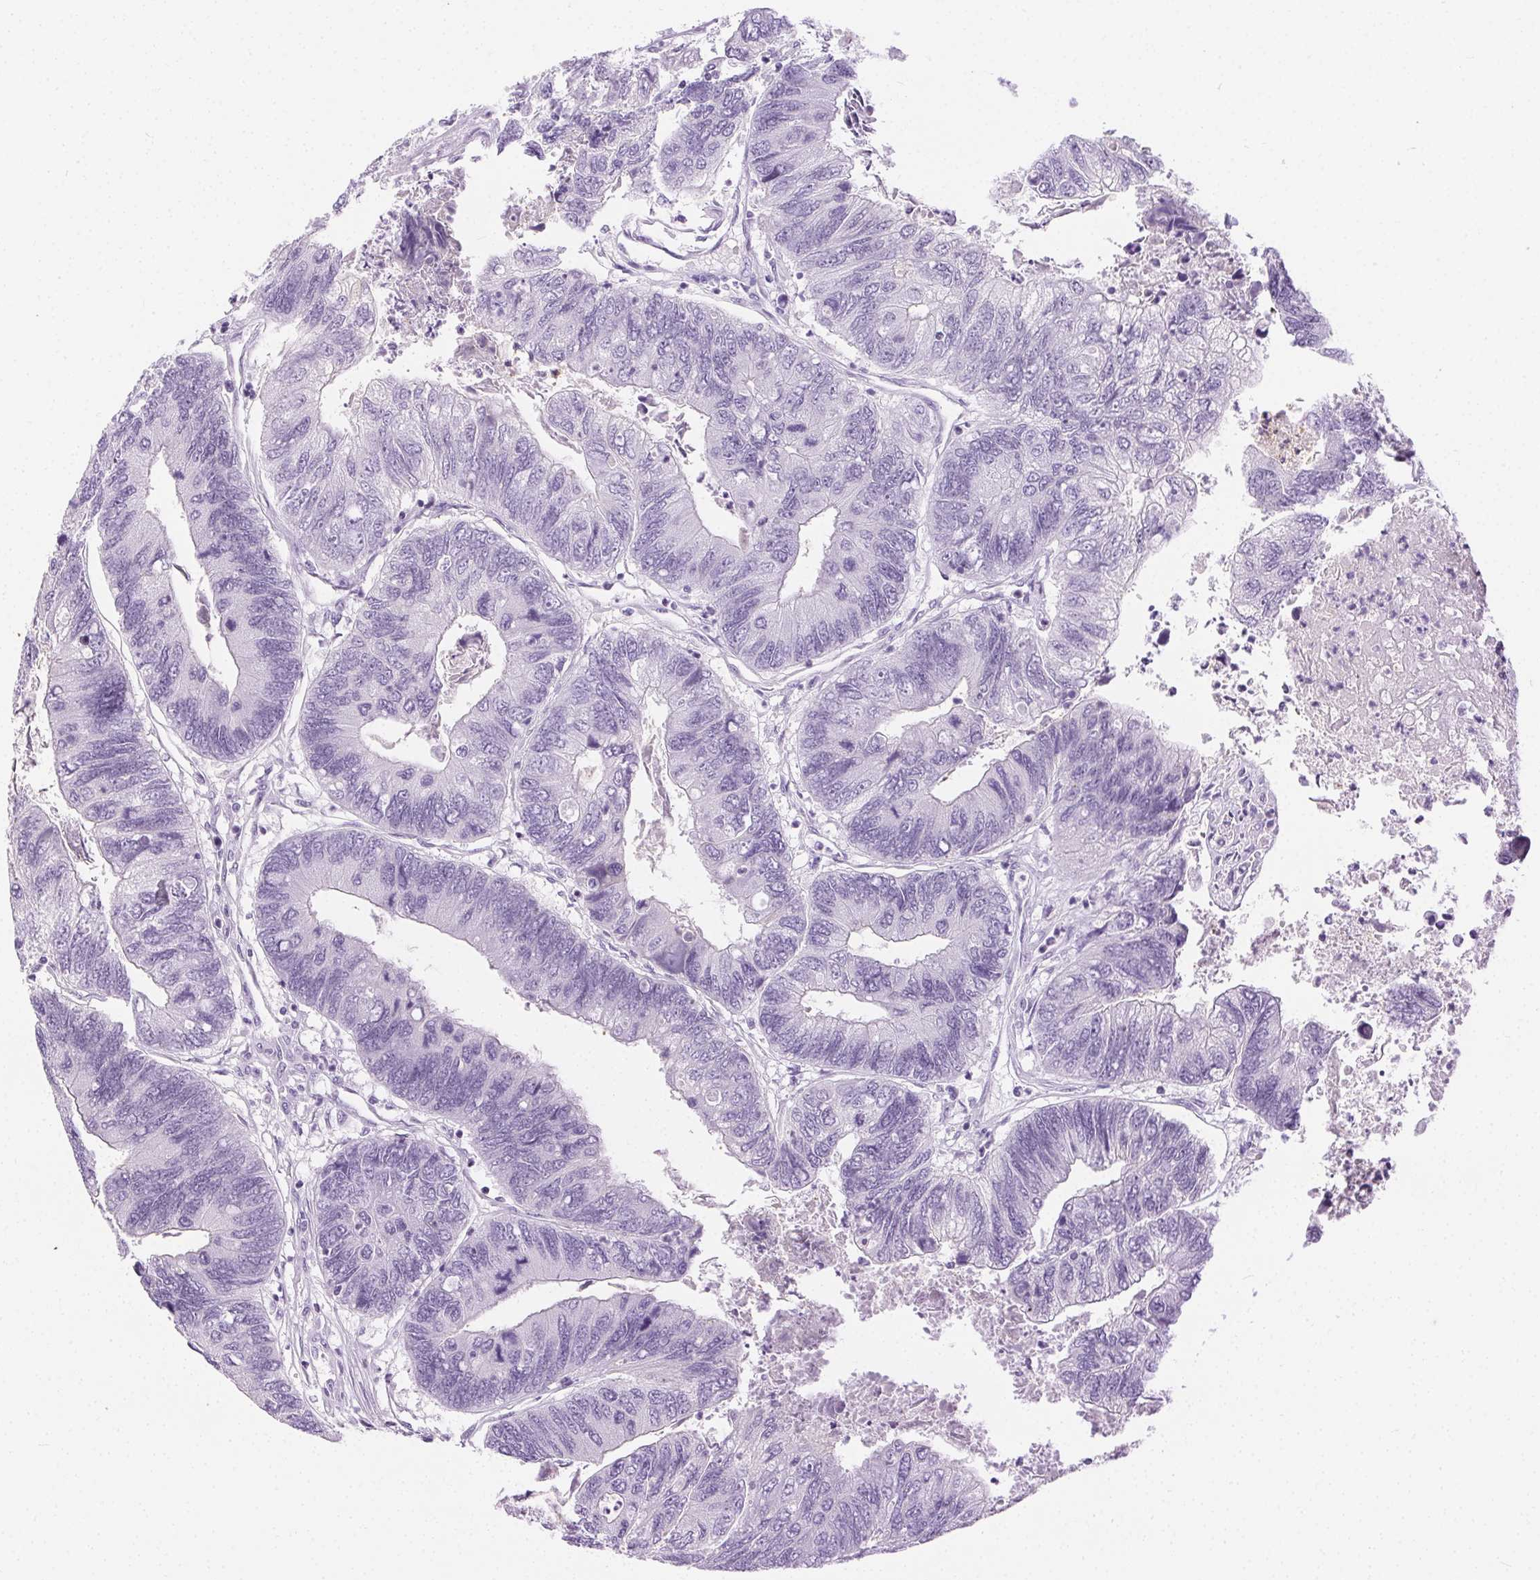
{"staining": {"intensity": "negative", "quantity": "none", "location": "none"}, "tissue": "colorectal cancer", "cell_type": "Tumor cells", "image_type": "cancer", "snomed": [{"axis": "morphology", "description": "Adenocarcinoma, NOS"}, {"axis": "topography", "description": "Colon"}], "caption": "Tumor cells are negative for brown protein staining in colorectal cancer.", "gene": "C20orf85", "patient": {"sex": "female", "age": 67}}